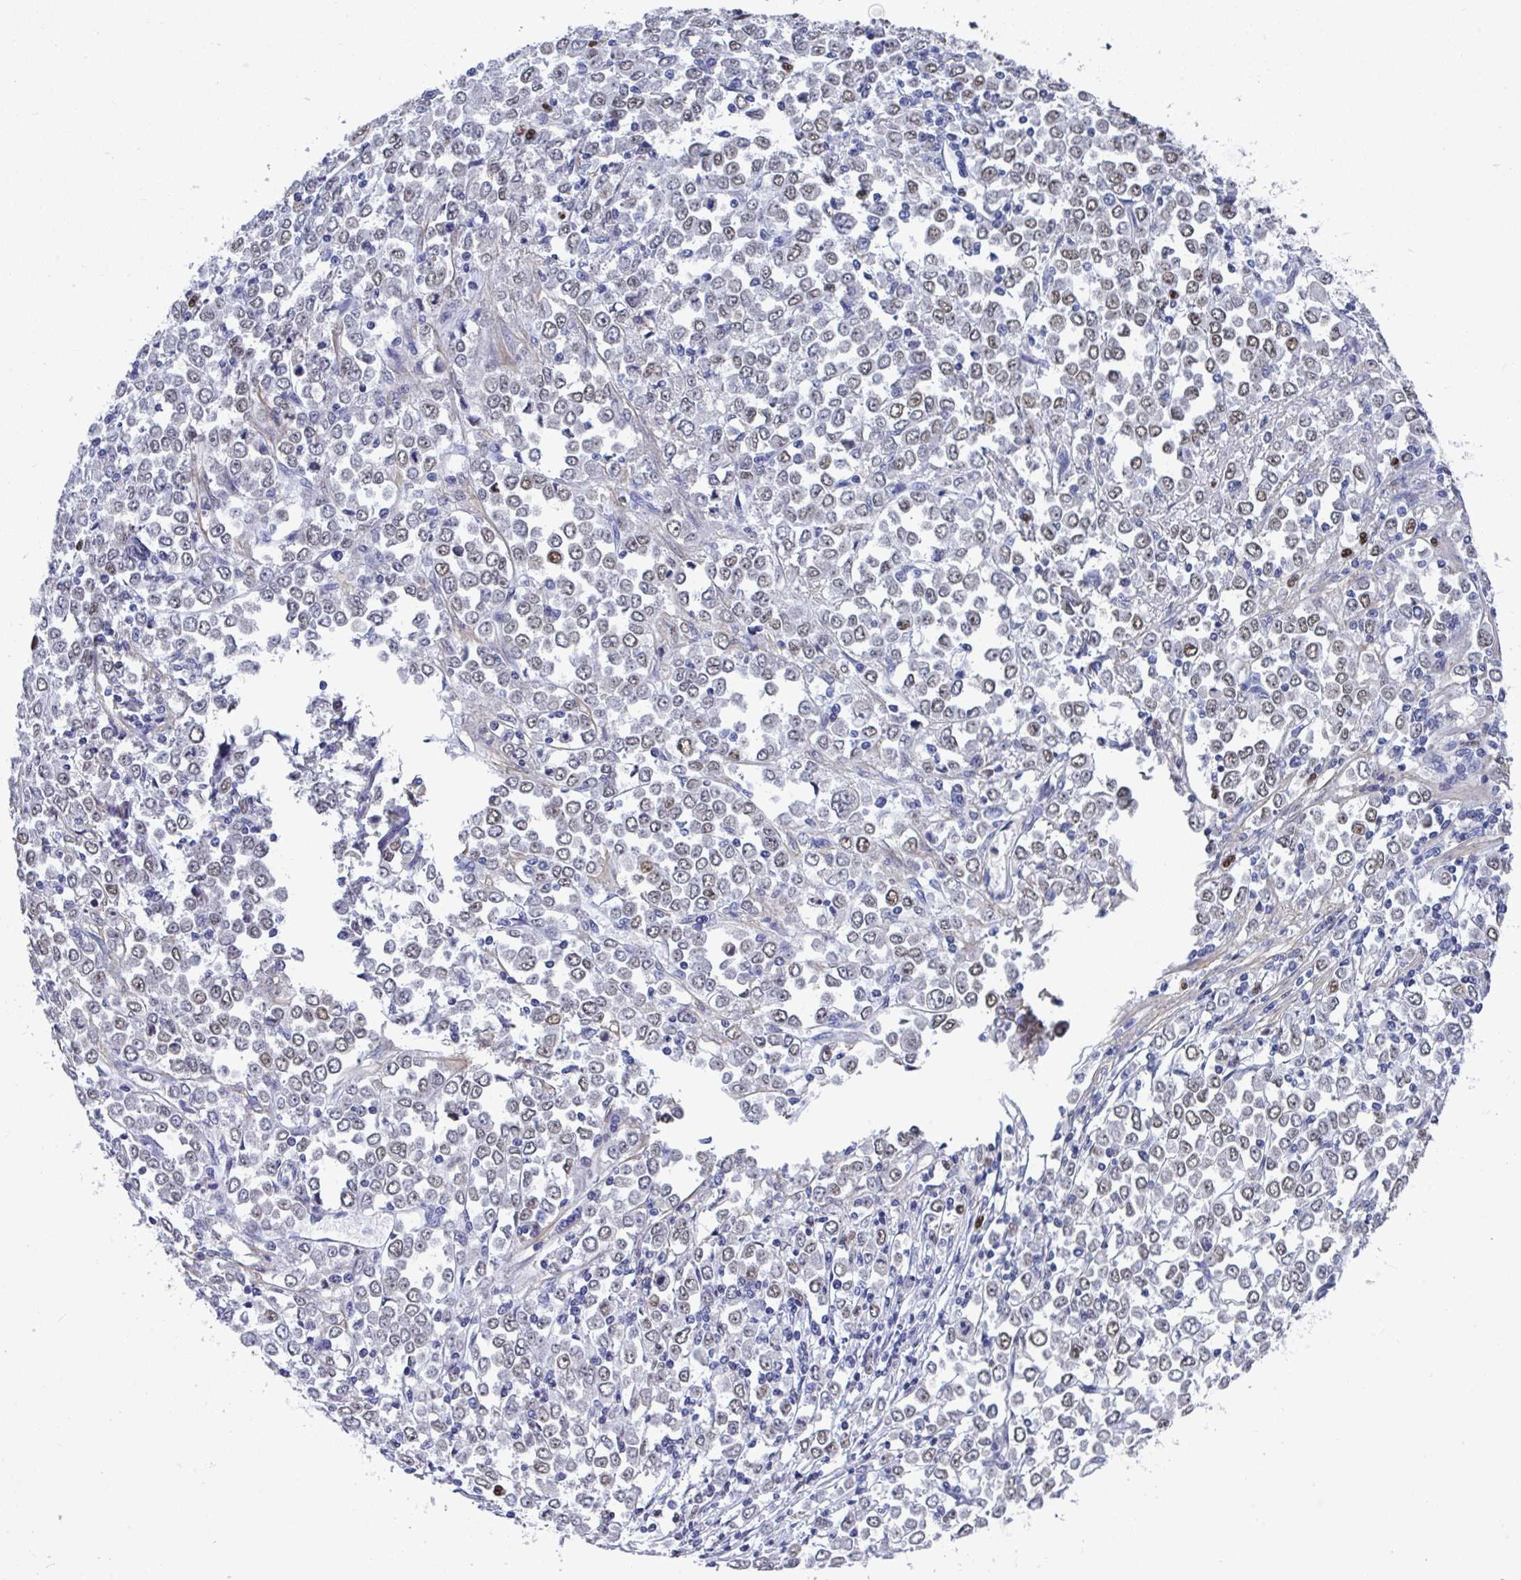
{"staining": {"intensity": "weak", "quantity": "25%-75%", "location": "nuclear"}, "tissue": "stomach cancer", "cell_type": "Tumor cells", "image_type": "cancer", "snomed": [{"axis": "morphology", "description": "Adenocarcinoma, NOS"}, {"axis": "topography", "description": "Stomach, upper"}], "caption": "This is a micrograph of immunohistochemistry staining of stomach cancer, which shows weak positivity in the nuclear of tumor cells.", "gene": "JDP2", "patient": {"sex": "male", "age": 70}}